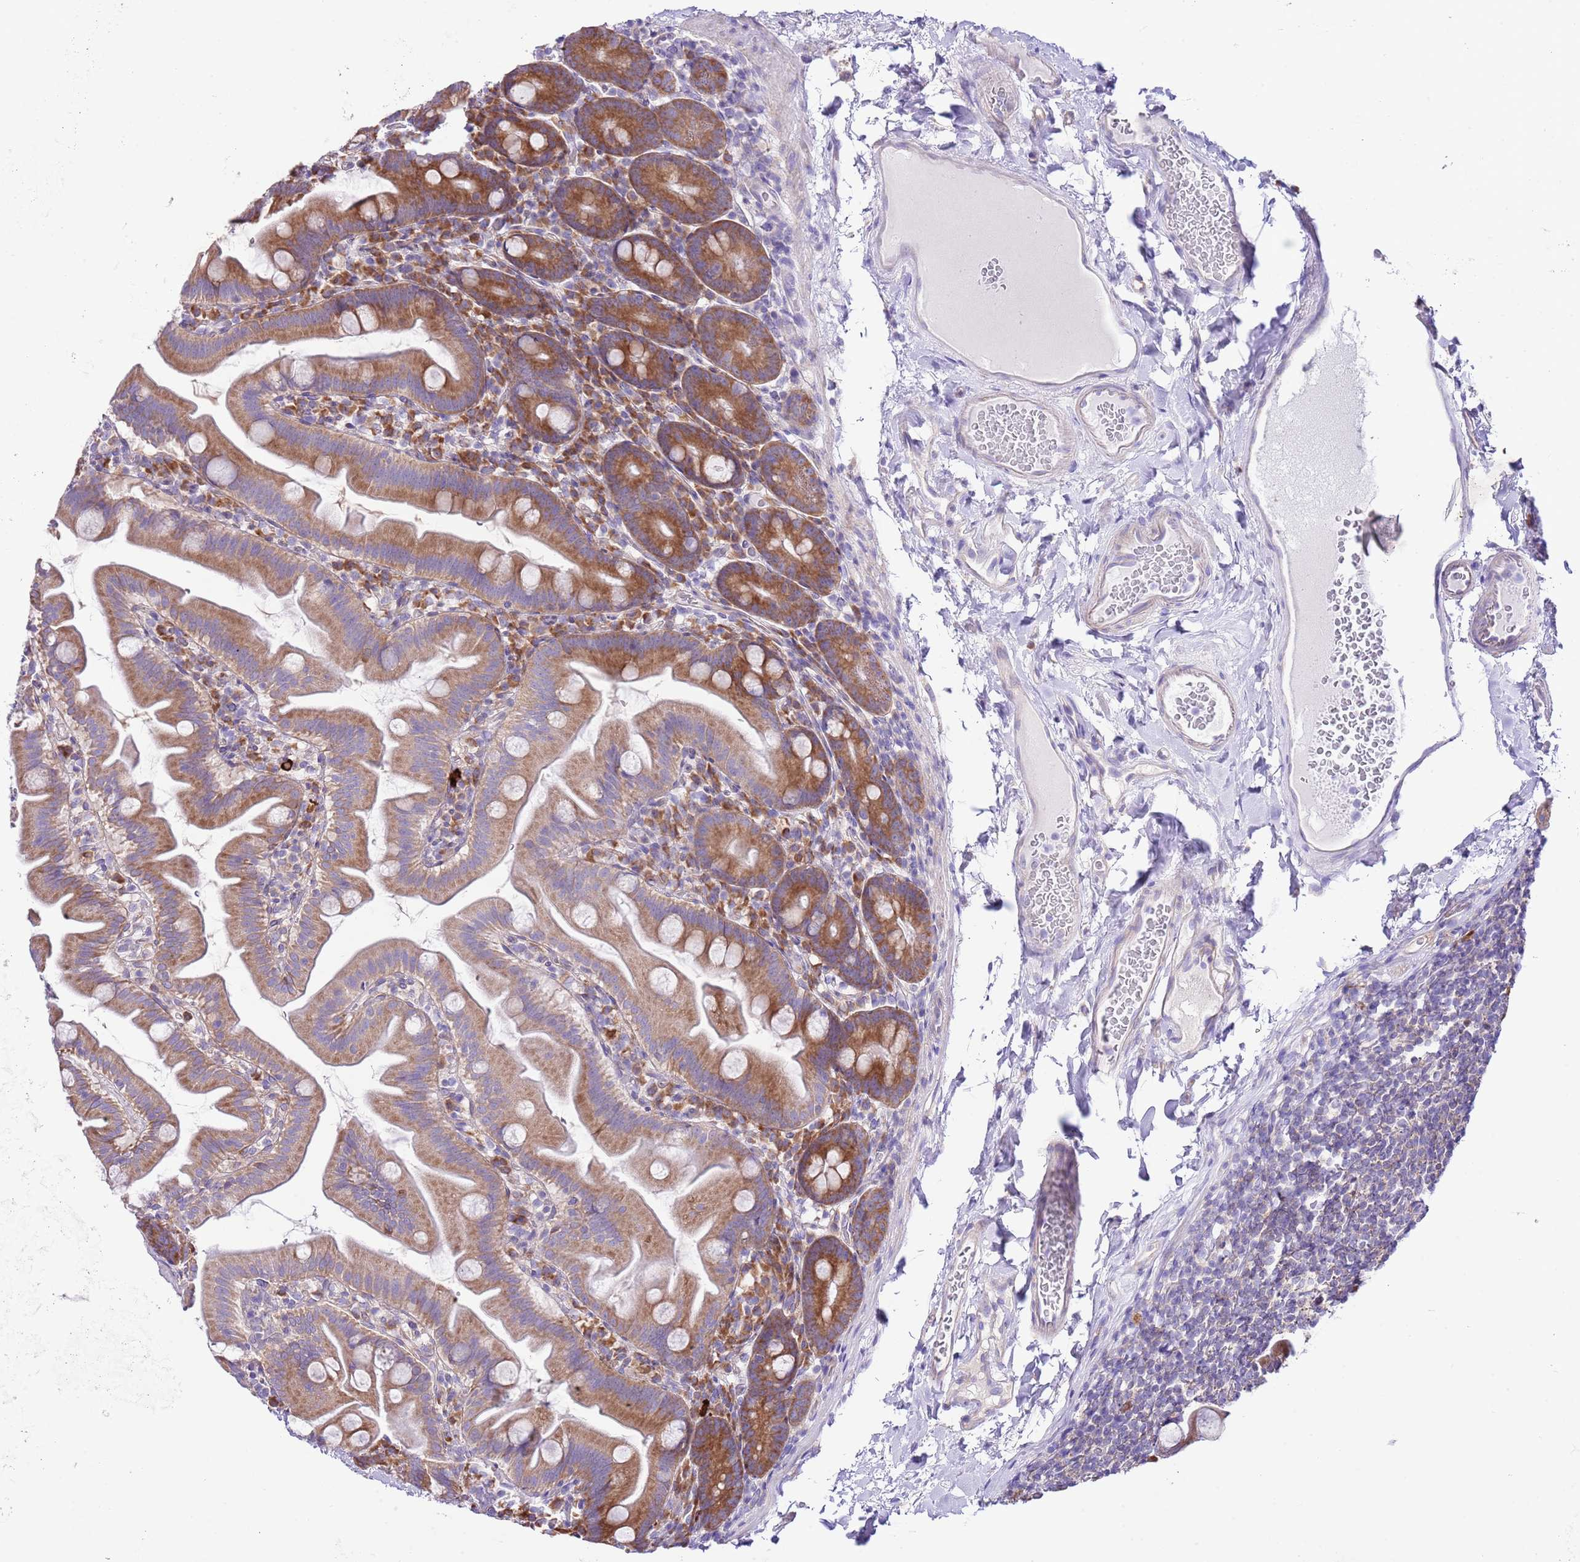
{"staining": {"intensity": "moderate", "quantity": ">75%", "location": "cytoplasmic/membranous"}, "tissue": "small intestine", "cell_type": "Glandular cells", "image_type": "normal", "snomed": [{"axis": "morphology", "description": "Normal tissue, NOS"}, {"axis": "topography", "description": "Small intestine"}], "caption": "Immunohistochemical staining of benign human small intestine displays >75% levels of moderate cytoplasmic/membranous protein expression in approximately >75% of glandular cells.", "gene": "RPS10", "patient": {"sex": "female", "age": 68}}